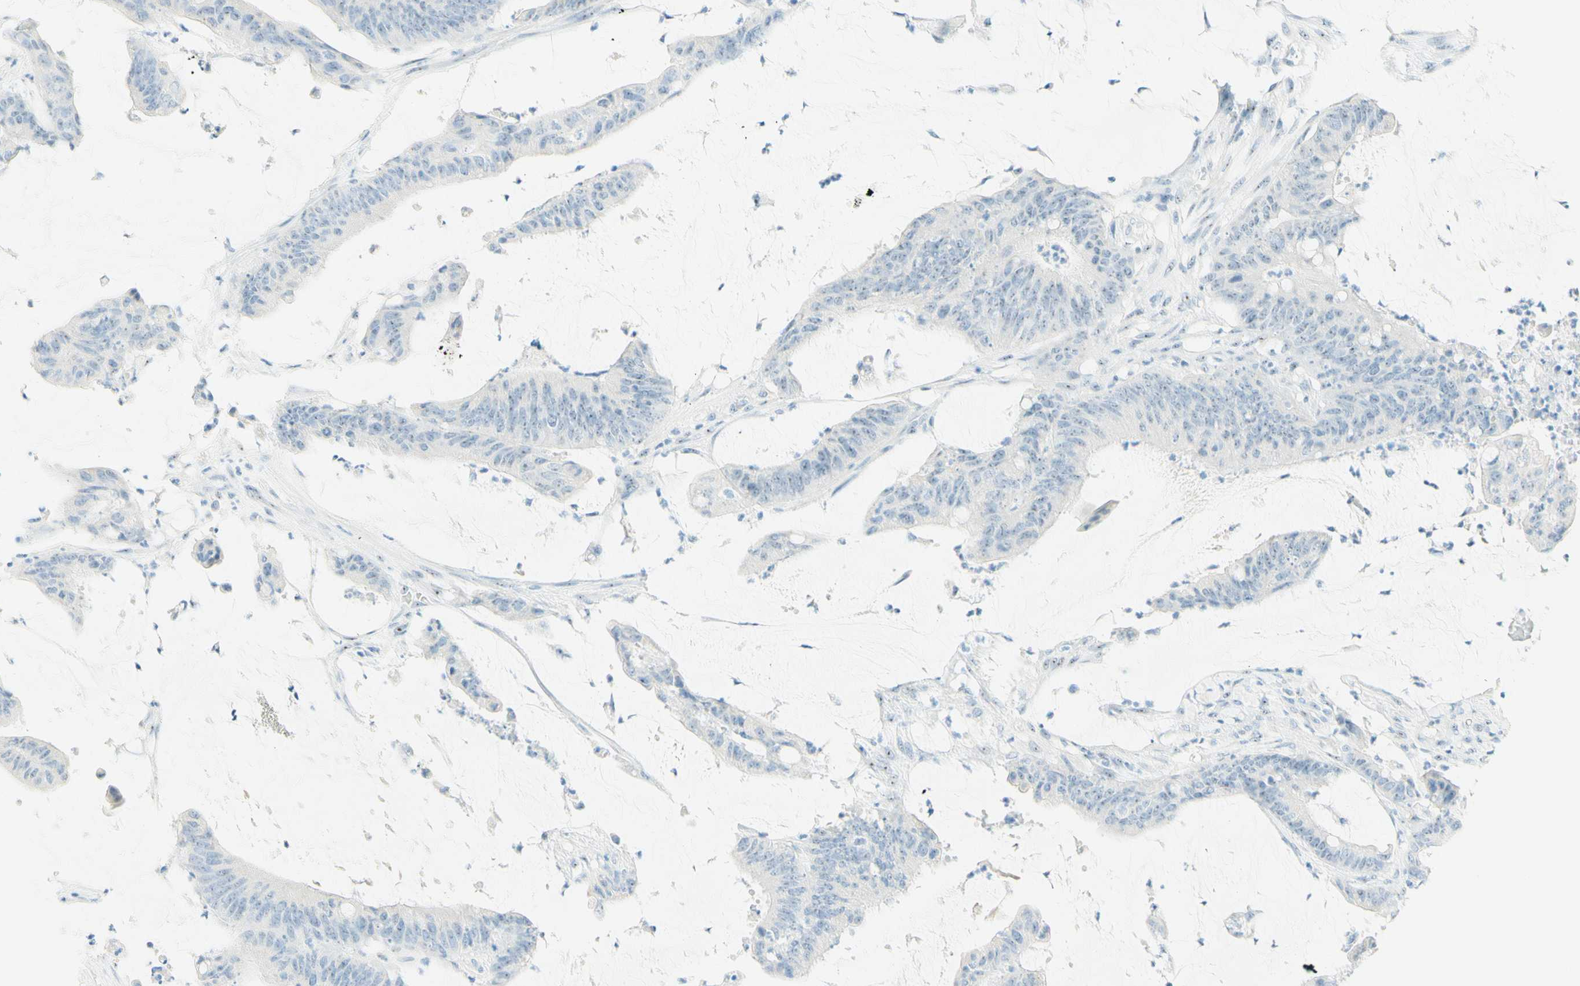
{"staining": {"intensity": "negative", "quantity": "none", "location": "none"}, "tissue": "colorectal cancer", "cell_type": "Tumor cells", "image_type": "cancer", "snomed": [{"axis": "morphology", "description": "Adenocarcinoma, NOS"}, {"axis": "topography", "description": "Rectum"}], "caption": "DAB immunohistochemical staining of human adenocarcinoma (colorectal) displays no significant staining in tumor cells. Brightfield microscopy of IHC stained with DAB (3,3'-diaminobenzidine) (brown) and hematoxylin (blue), captured at high magnification.", "gene": "FMR1NB", "patient": {"sex": "female", "age": 66}}